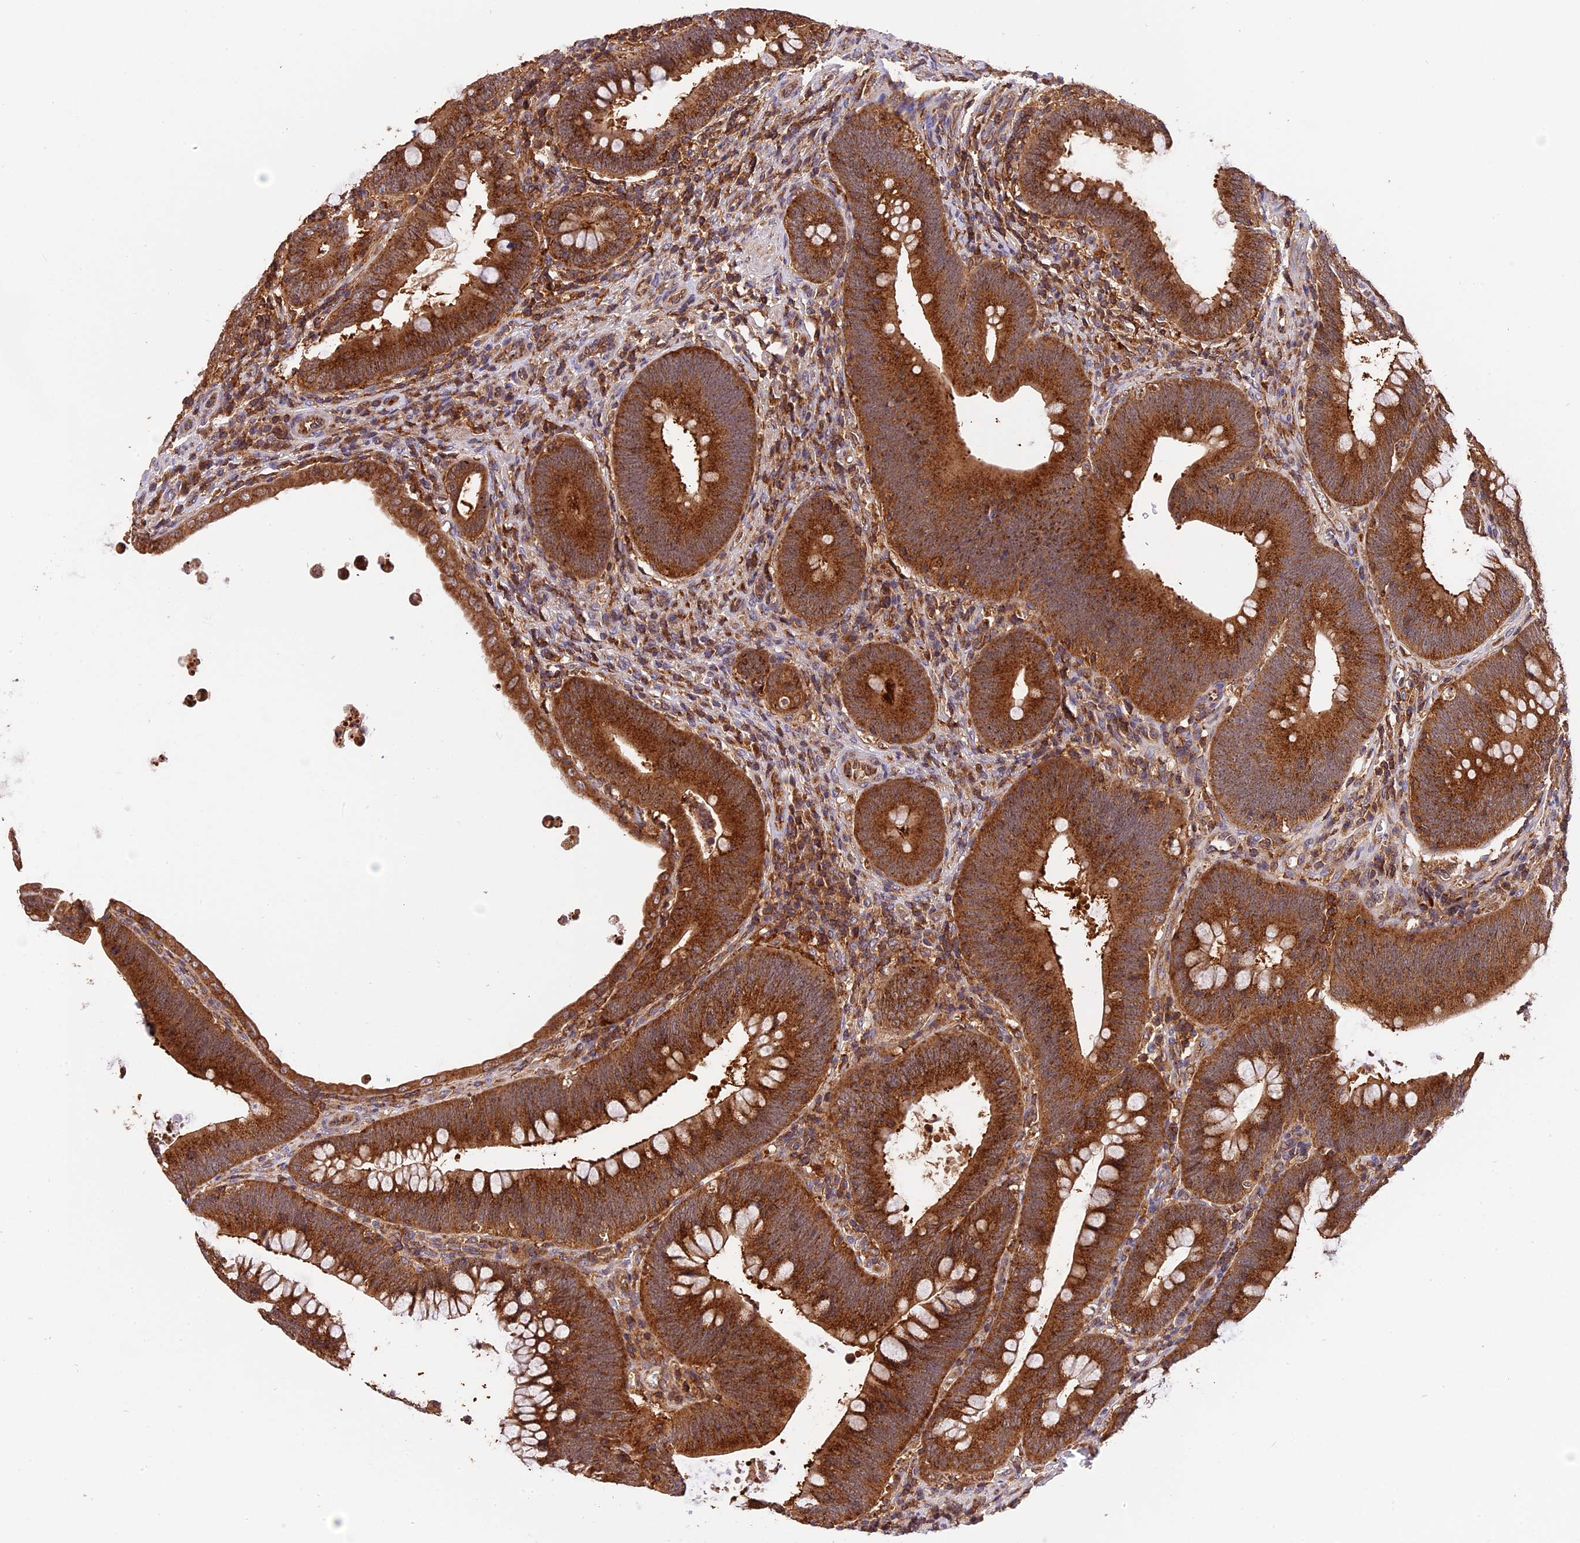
{"staining": {"intensity": "strong", "quantity": ">75%", "location": "cytoplasmic/membranous"}, "tissue": "colorectal cancer", "cell_type": "Tumor cells", "image_type": "cancer", "snomed": [{"axis": "morphology", "description": "Normal tissue, NOS"}, {"axis": "topography", "description": "Colon"}], "caption": "Colorectal cancer stained for a protein (brown) exhibits strong cytoplasmic/membranous positive expression in approximately >75% of tumor cells.", "gene": "PEX3", "patient": {"sex": "female", "age": 82}}